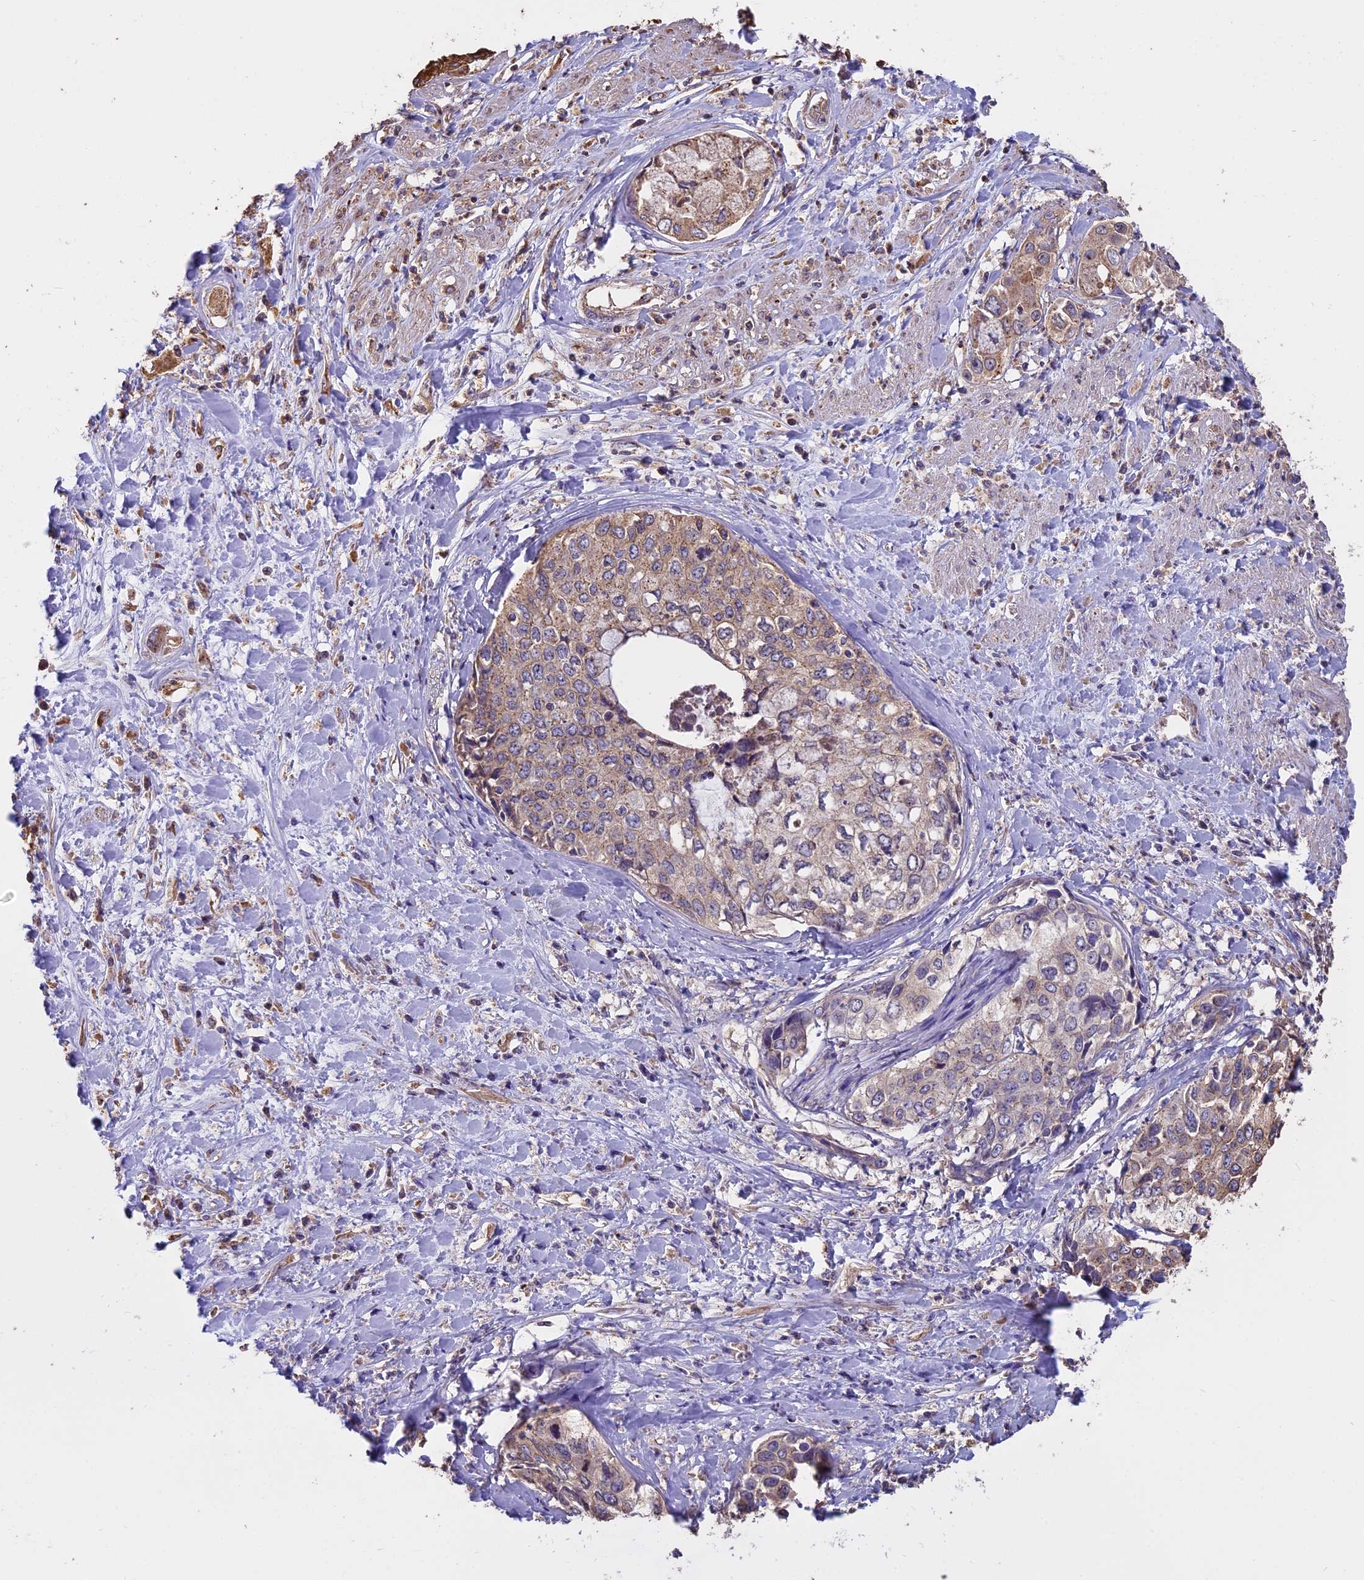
{"staining": {"intensity": "weak", "quantity": "<25%", "location": "cytoplasmic/membranous"}, "tissue": "cervical cancer", "cell_type": "Tumor cells", "image_type": "cancer", "snomed": [{"axis": "morphology", "description": "Squamous cell carcinoma, NOS"}, {"axis": "topography", "description": "Cervix"}], "caption": "Micrograph shows no significant protein staining in tumor cells of squamous cell carcinoma (cervical).", "gene": "CHMP2A", "patient": {"sex": "female", "age": 31}}